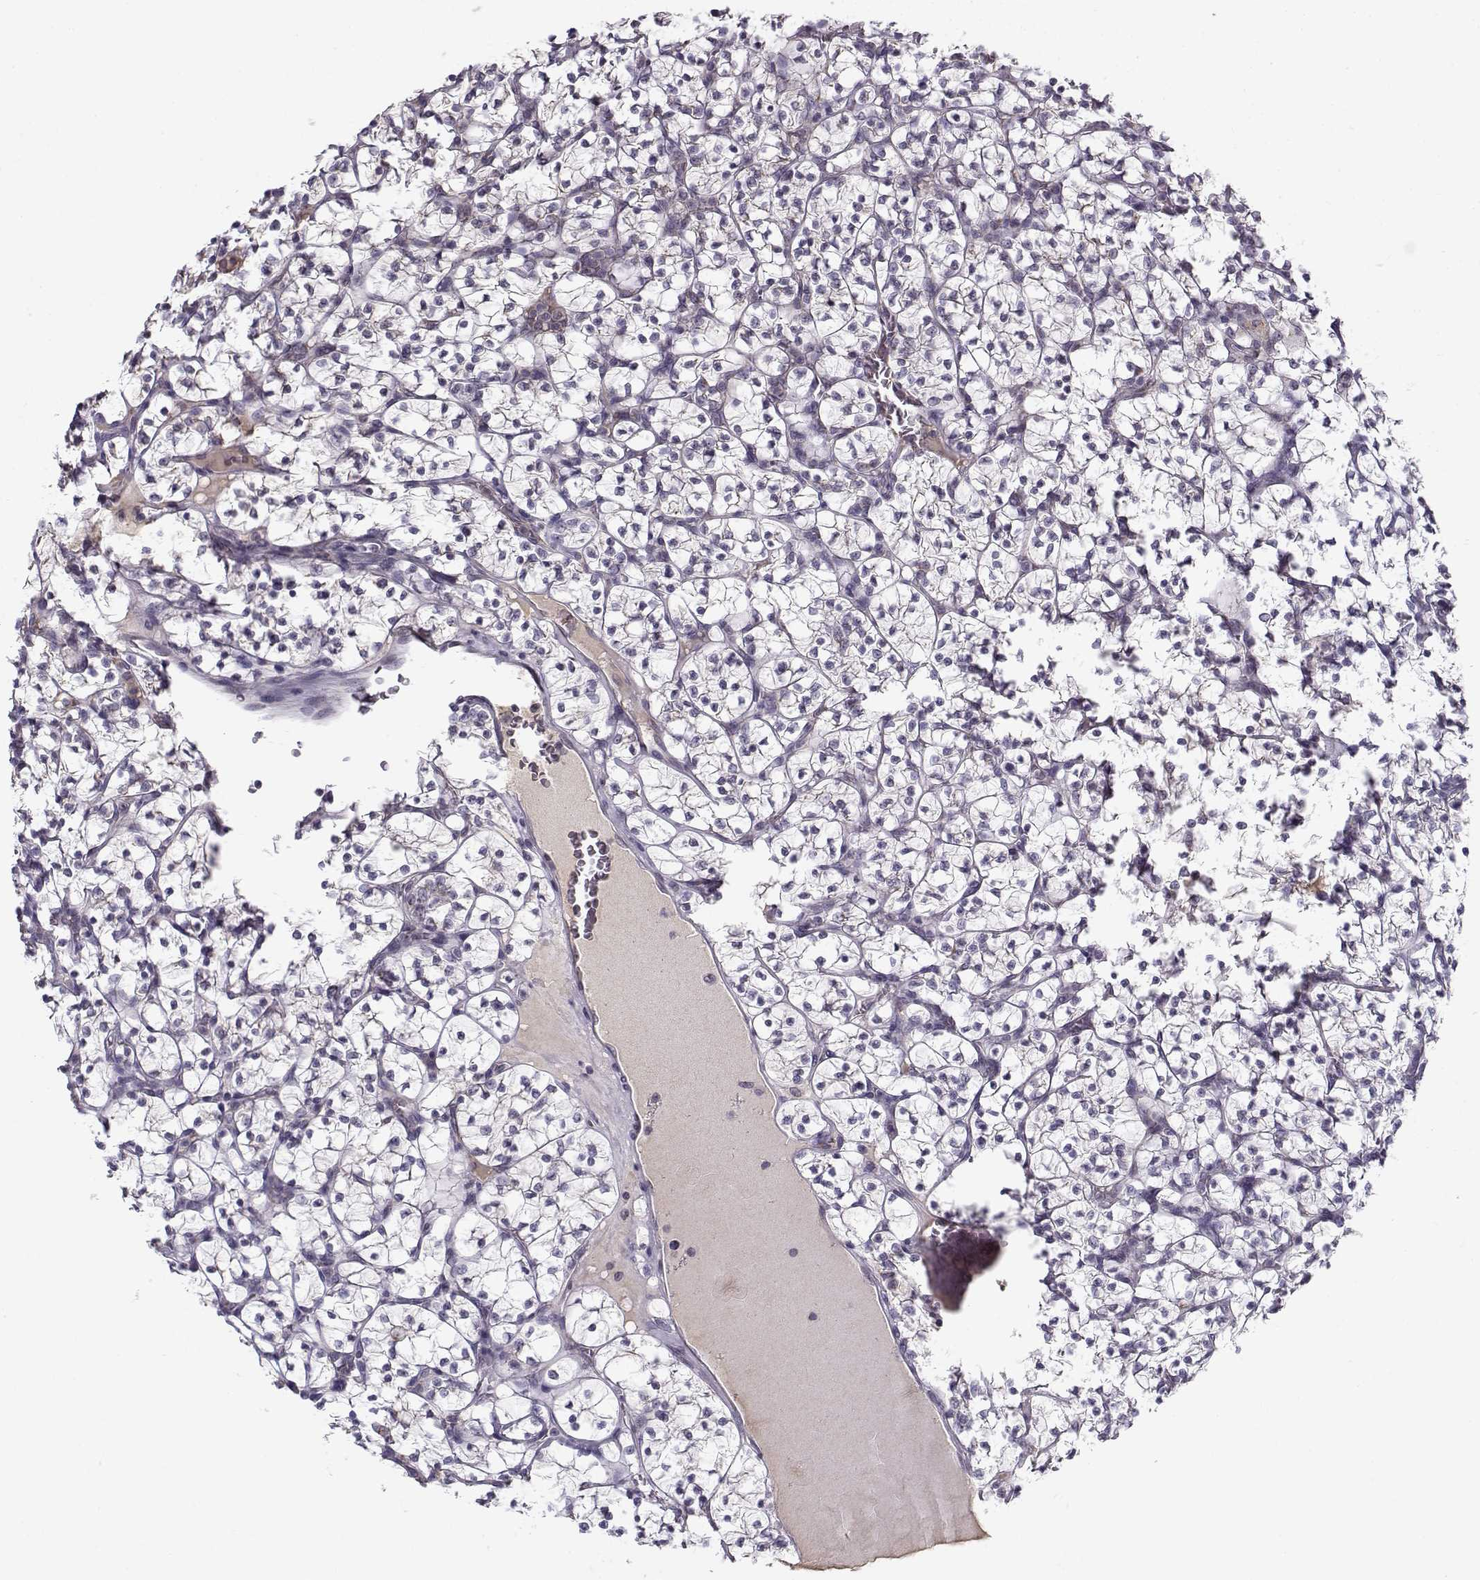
{"staining": {"intensity": "negative", "quantity": "none", "location": "none"}, "tissue": "renal cancer", "cell_type": "Tumor cells", "image_type": "cancer", "snomed": [{"axis": "morphology", "description": "Adenocarcinoma, NOS"}, {"axis": "topography", "description": "Kidney"}], "caption": "Immunohistochemistry (IHC) micrograph of adenocarcinoma (renal) stained for a protein (brown), which demonstrates no staining in tumor cells. (DAB immunohistochemistry visualized using brightfield microscopy, high magnification).", "gene": "SLC4A5", "patient": {"sex": "female", "age": 89}}